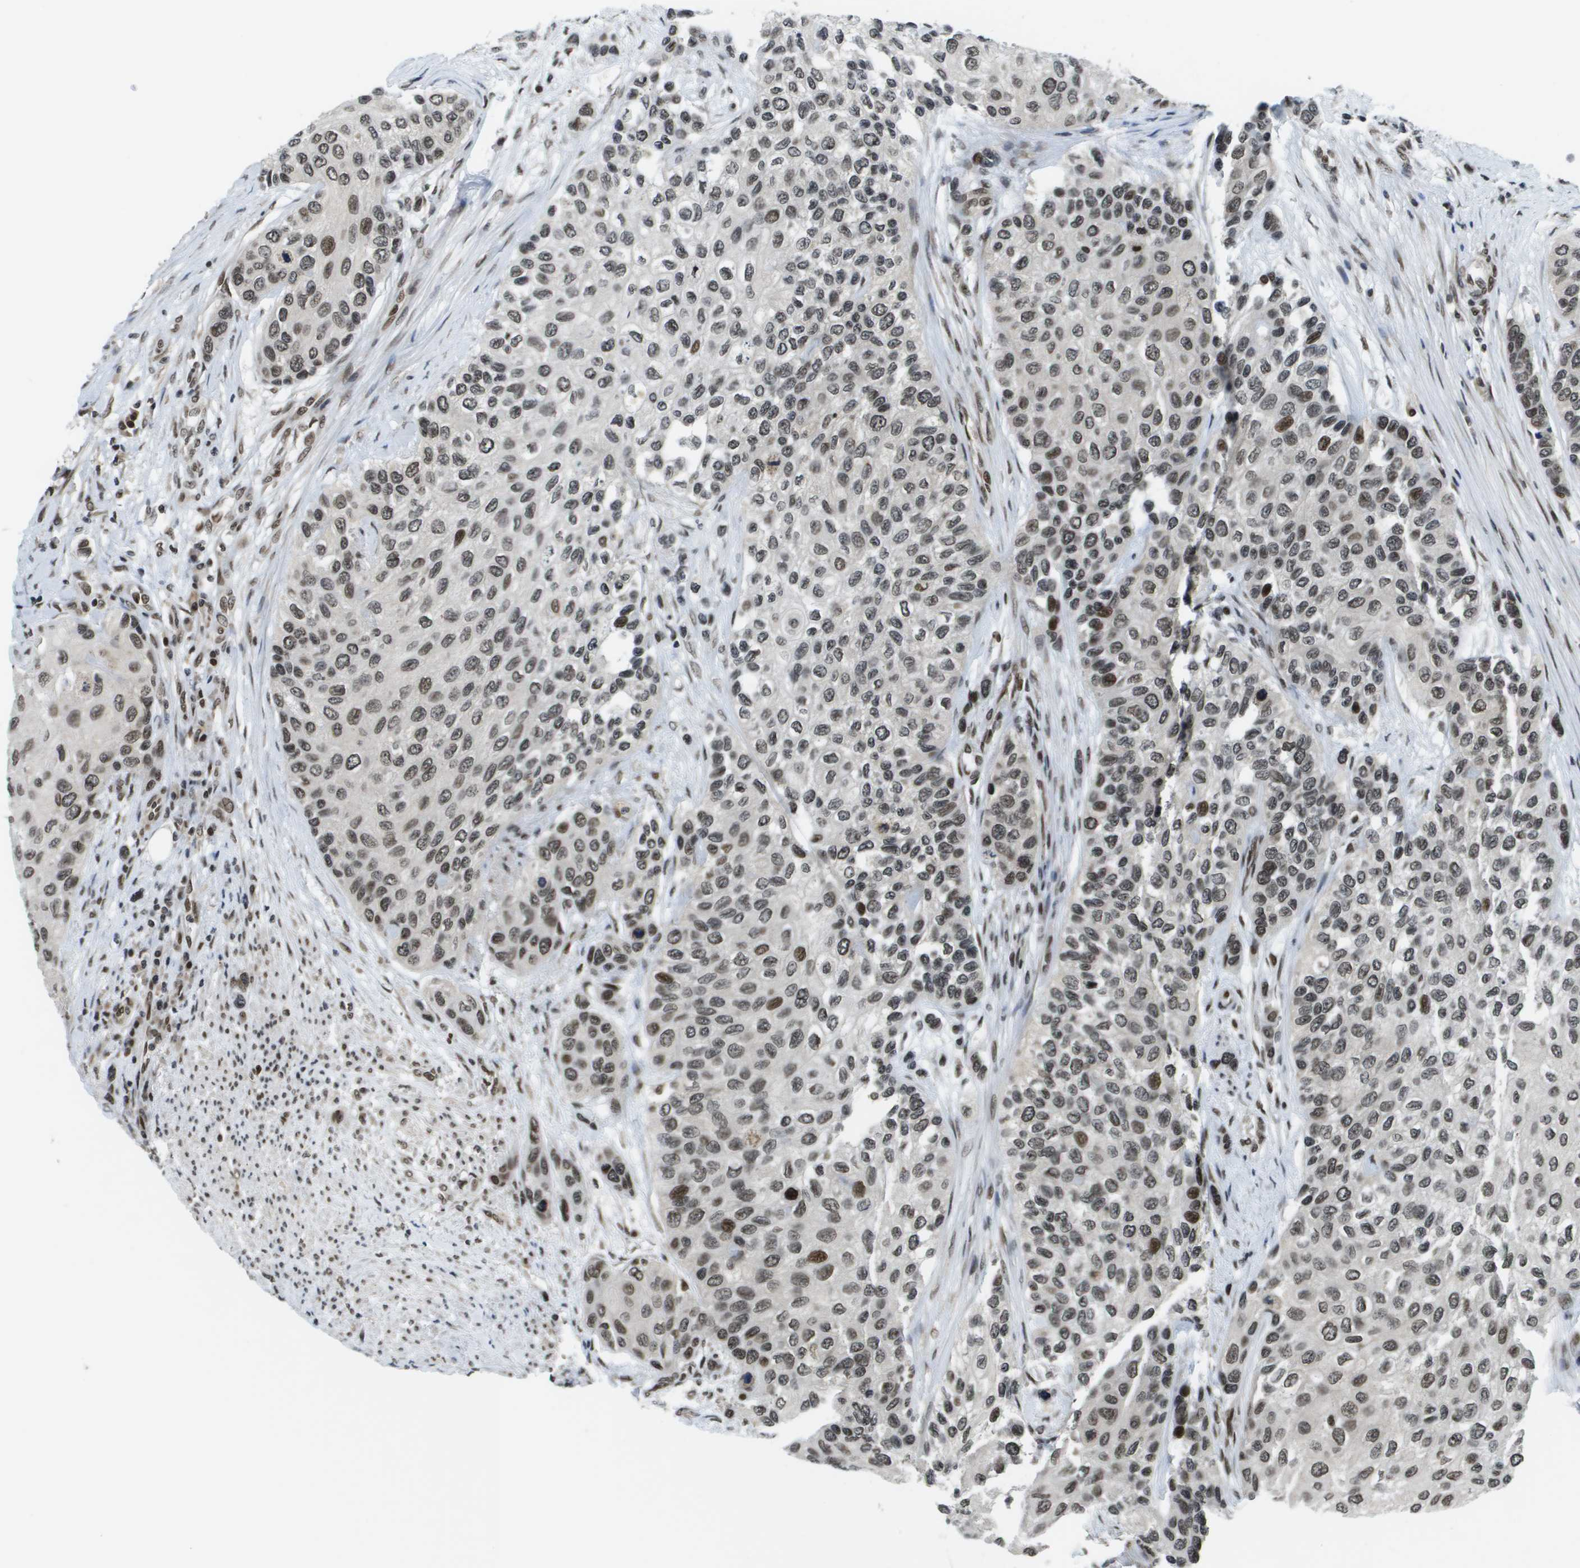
{"staining": {"intensity": "moderate", "quantity": ">75%", "location": "nuclear"}, "tissue": "urothelial cancer", "cell_type": "Tumor cells", "image_type": "cancer", "snomed": [{"axis": "morphology", "description": "Urothelial carcinoma, High grade"}, {"axis": "topography", "description": "Urinary bladder"}], "caption": "Immunohistochemistry micrograph of human urothelial carcinoma (high-grade) stained for a protein (brown), which reveals medium levels of moderate nuclear positivity in about >75% of tumor cells.", "gene": "RECQL4", "patient": {"sex": "female", "age": 56}}